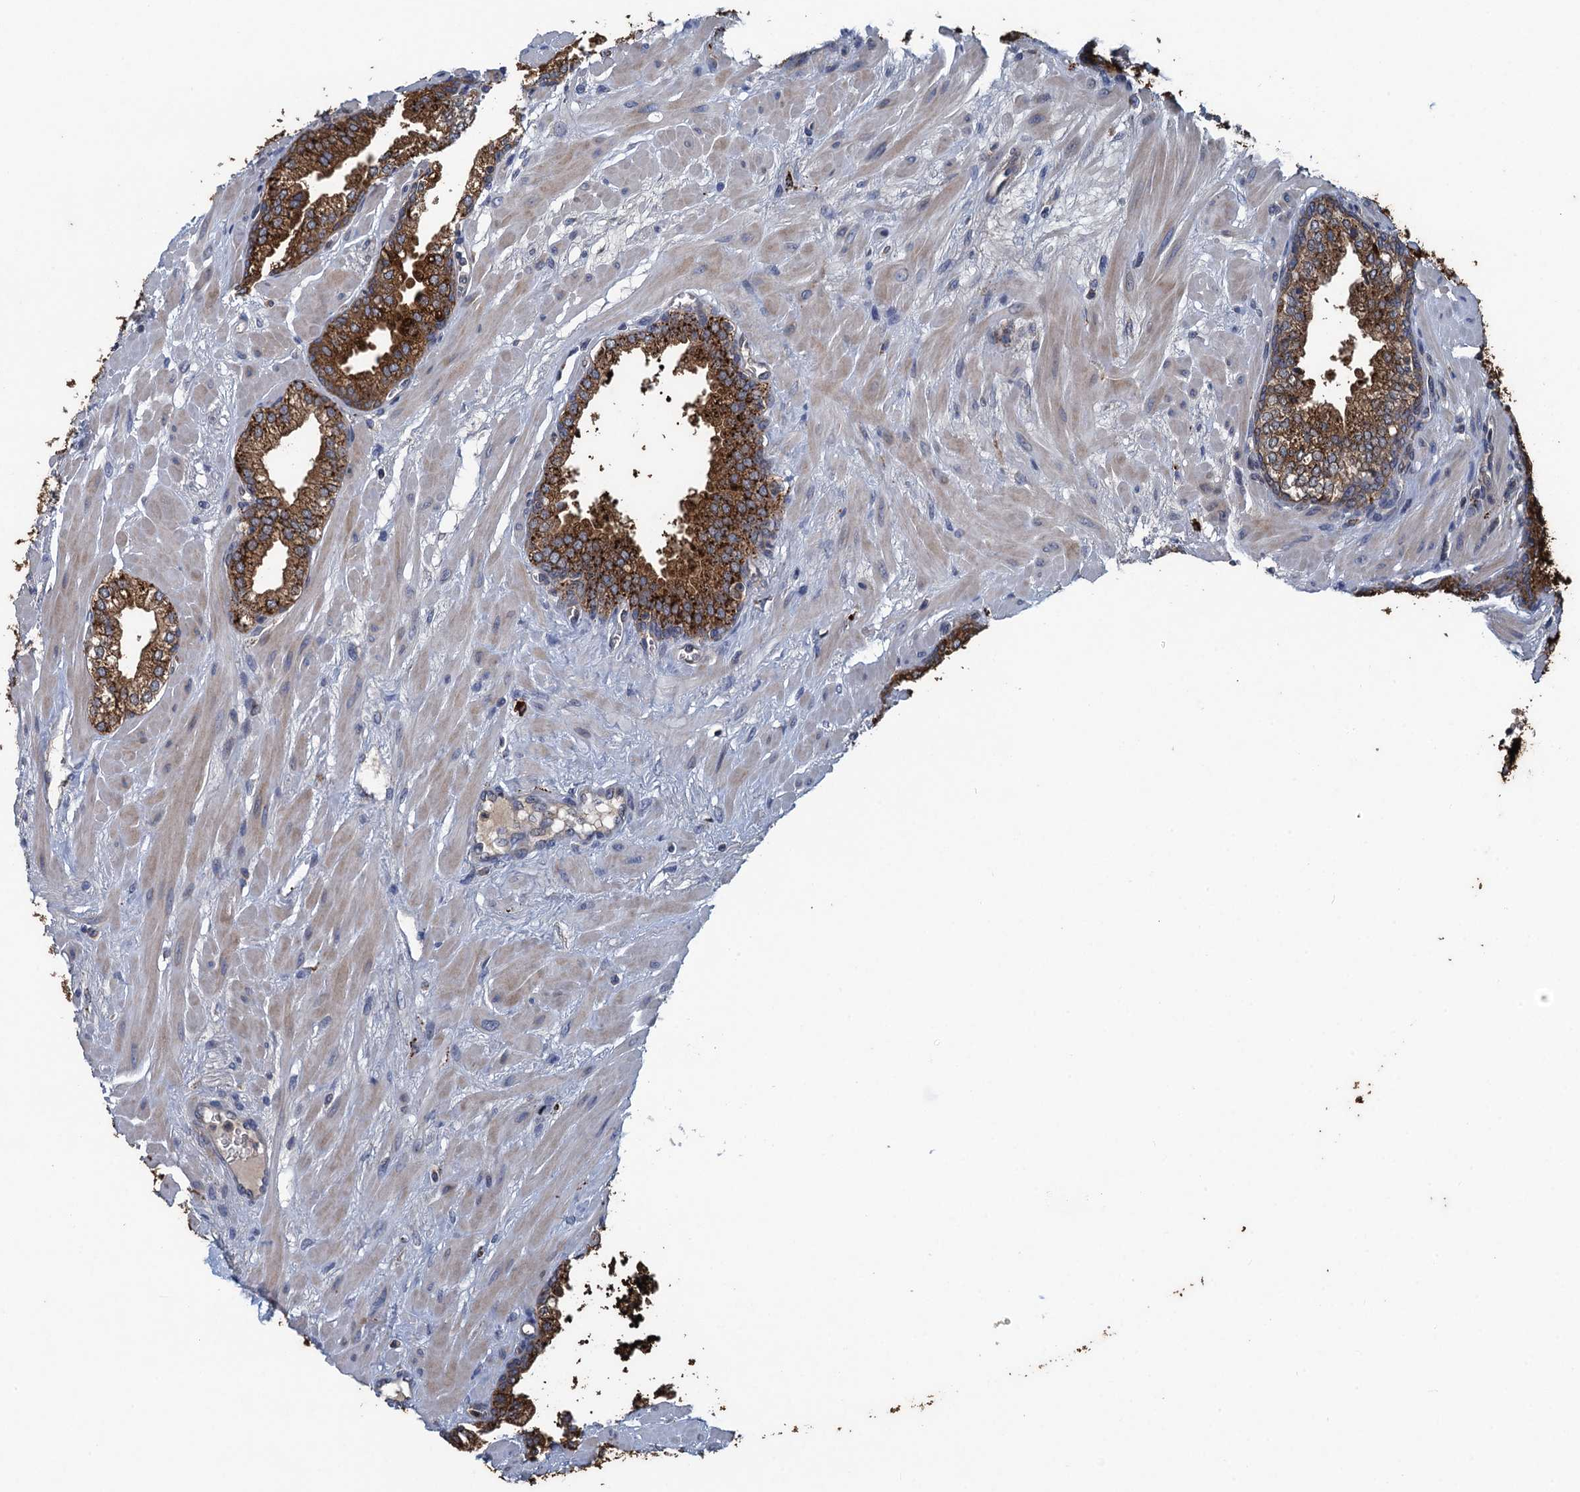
{"staining": {"intensity": "strong", "quantity": ">75%", "location": "cytoplasmic/membranous"}, "tissue": "prostate", "cell_type": "Glandular cells", "image_type": "normal", "snomed": [{"axis": "morphology", "description": "Normal tissue, NOS"}, {"axis": "topography", "description": "Prostate"}], "caption": "Glandular cells demonstrate high levels of strong cytoplasmic/membranous staining in about >75% of cells in benign human prostate. The staining was performed using DAB to visualize the protein expression in brown, while the nuclei were stained in blue with hematoxylin (Magnification: 20x).", "gene": "KBTBD8", "patient": {"sex": "male", "age": 60}}